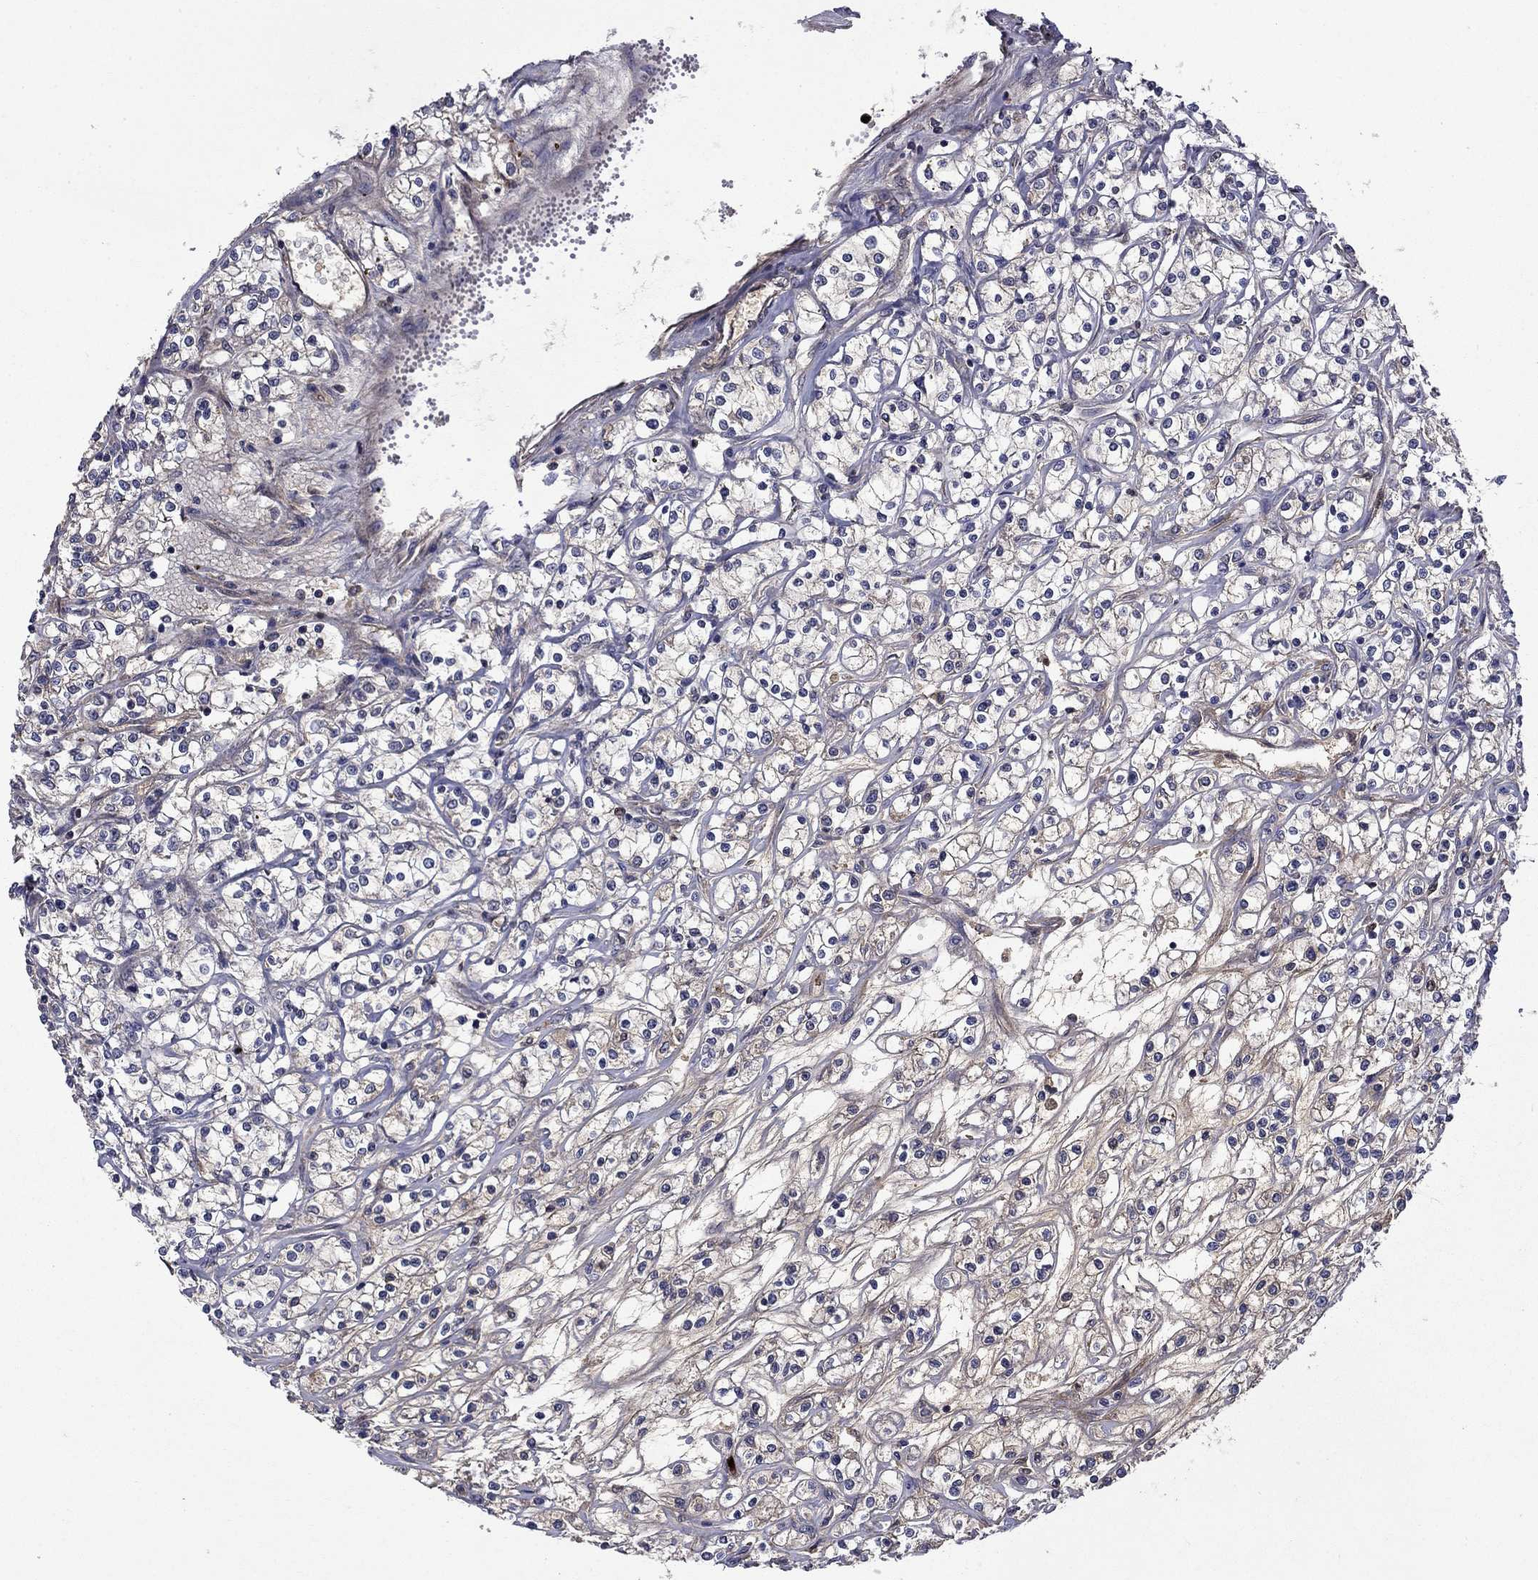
{"staining": {"intensity": "weak", "quantity": "<25%", "location": "cytoplasmic/membranous"}, "tissue": "renal cancer", "cell_type": "Tumor cells", "image_type": "cancer", "snomed": [{"axis": "morphology", "description": "Adenocarcinoma, NOS"}, {"axis": "topography", "description": "Kidney"}], "caption": "Micrograph shows no significant protein staining in tumor cells of renal adenocarcinoma.", "gene": "SATB1", "patient": {"sex": "female", "age": 59}}